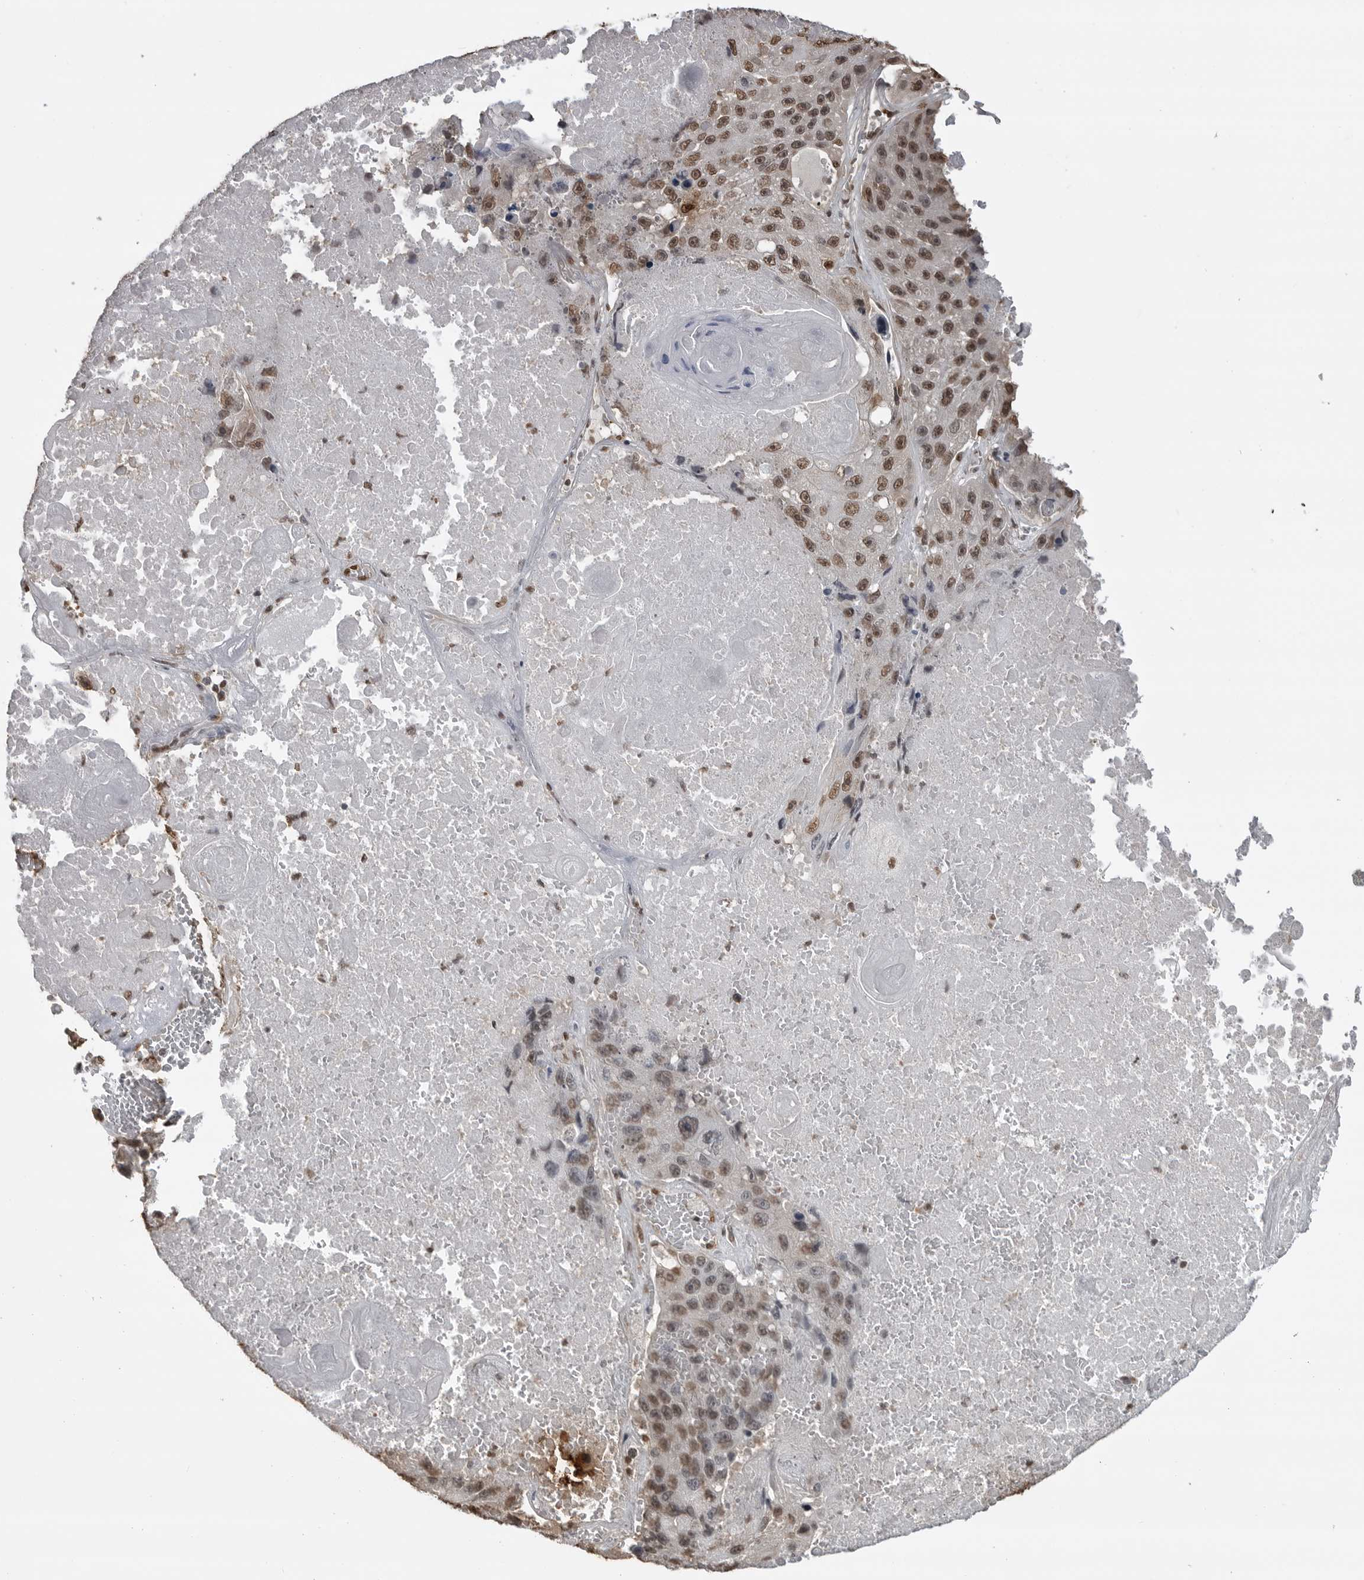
{"staining": {"intensity": "moderate", "quantity": ">75%", "location": "nuclear"}, "tissue": "lung cancer", "cell_type": "Tumor cells", "image_type": "cancer", "snomed": [{"axis": "morphology", "description": "Squamous cell carcinoma, NOS"}, {"axis": "topography", "description": "Lung"}], "caption": "The micrograph displays staining of lung cancer, revealing moderate nuclear protein staining (brown color) within tumor cells.", "gene": "SMAD2", "patient": {"sex": "male", "age": 61}}